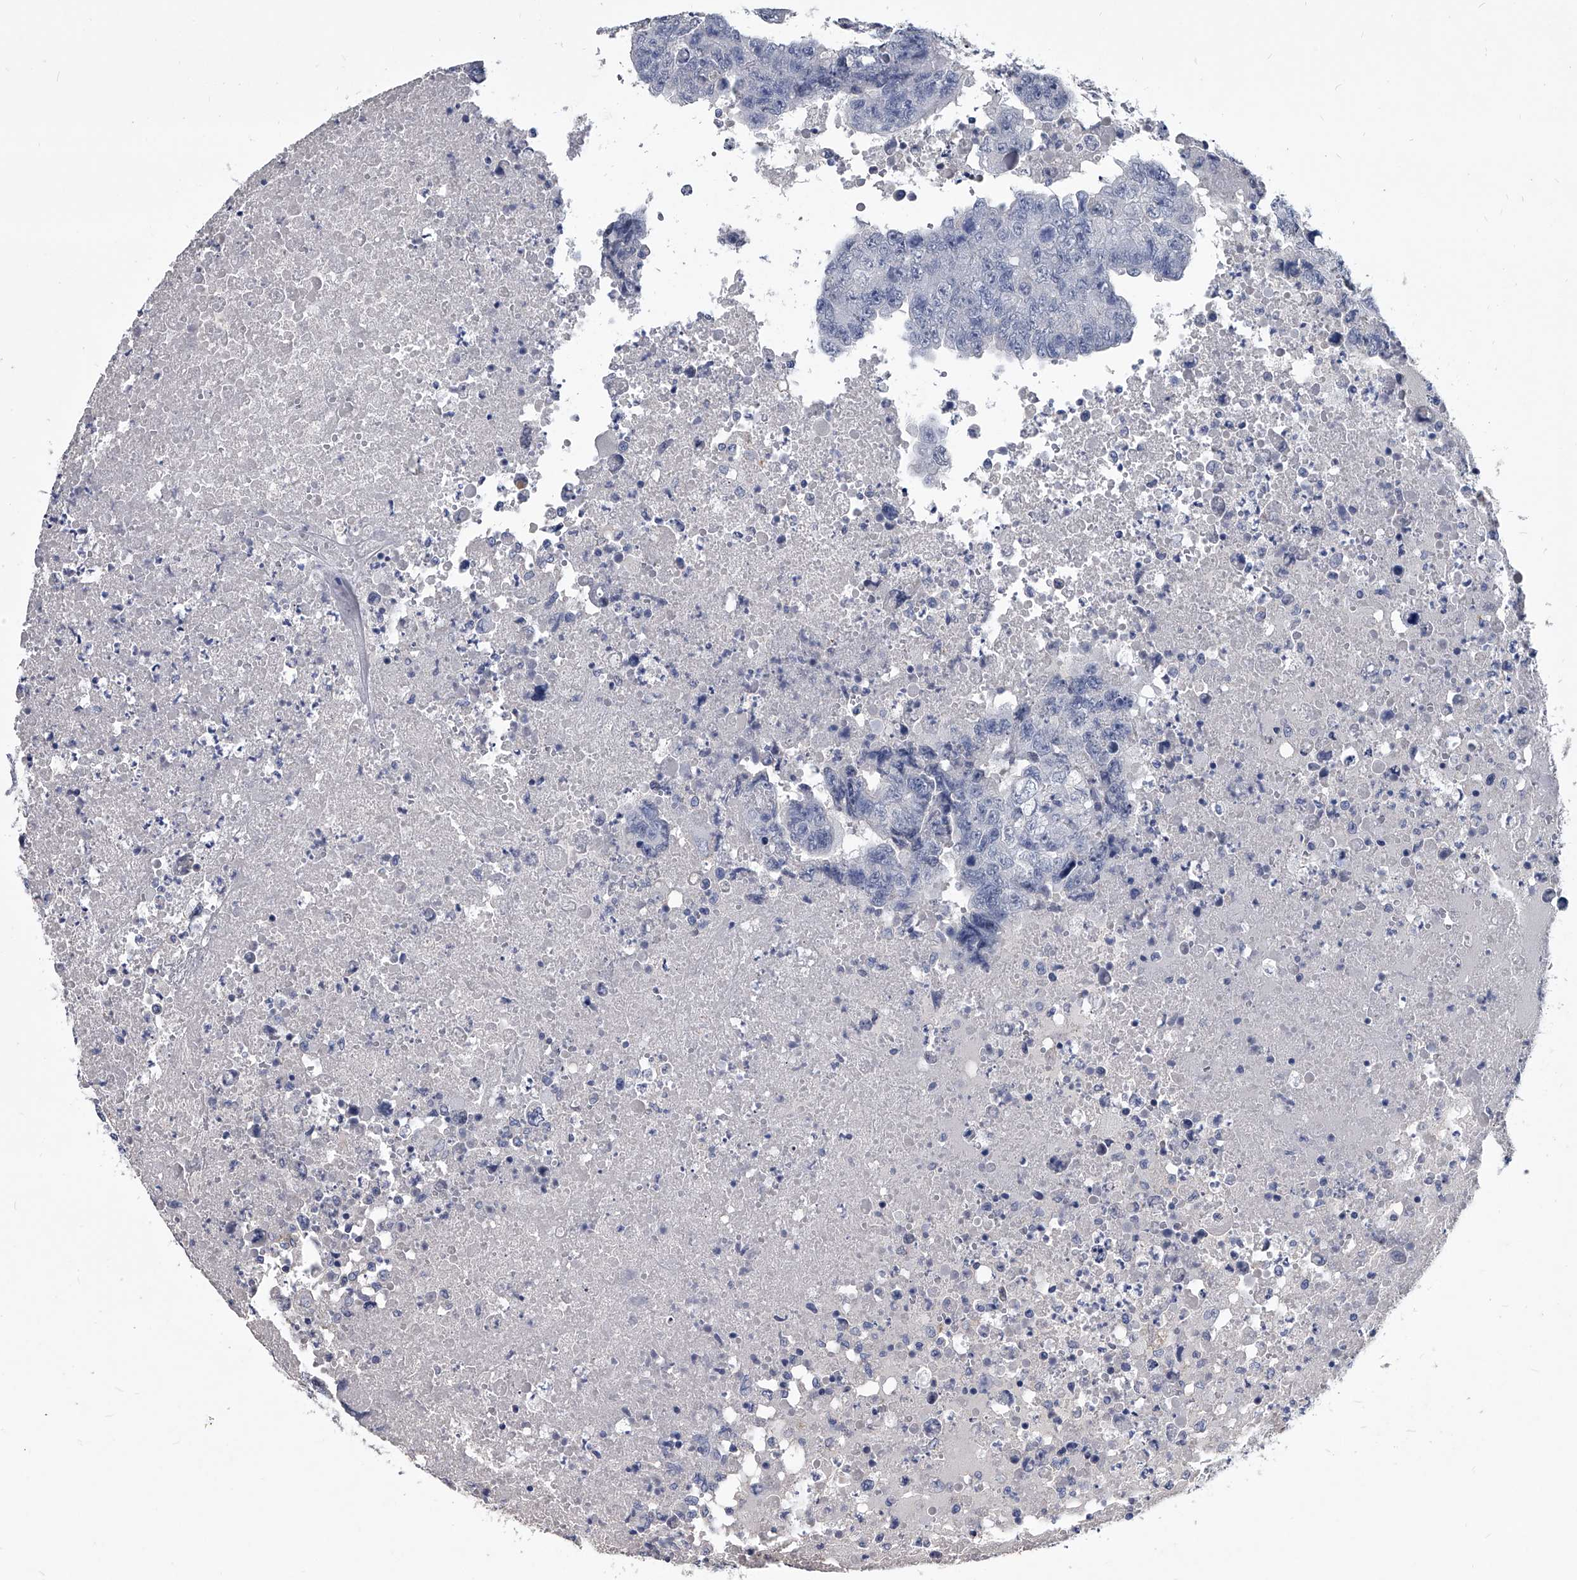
{"staining": {"intensity": "negative", "quantity": "none", "location": "none"}, "tissue": "testis cancer", "cell_type": "Tumor cells", "image_type": "cancer", "snomed": [{"axis": "morphology", "description": "Necrosis, NOS"}, {"axis": "morphology", "description": "Carcinoma, Embryonal, NOS"}, {"axis": "topography", "description": "Testis"}], "caption": "The immunohistochemistry (IHC) image has no significant staining in tumor cells of testis cancer tissue. The staining is performed using DAB brown chromogen with nuclei counter-stained in using hematoxylin.", "gene": "BCAS1", "patient": {"sex": "male", "age": 19}}